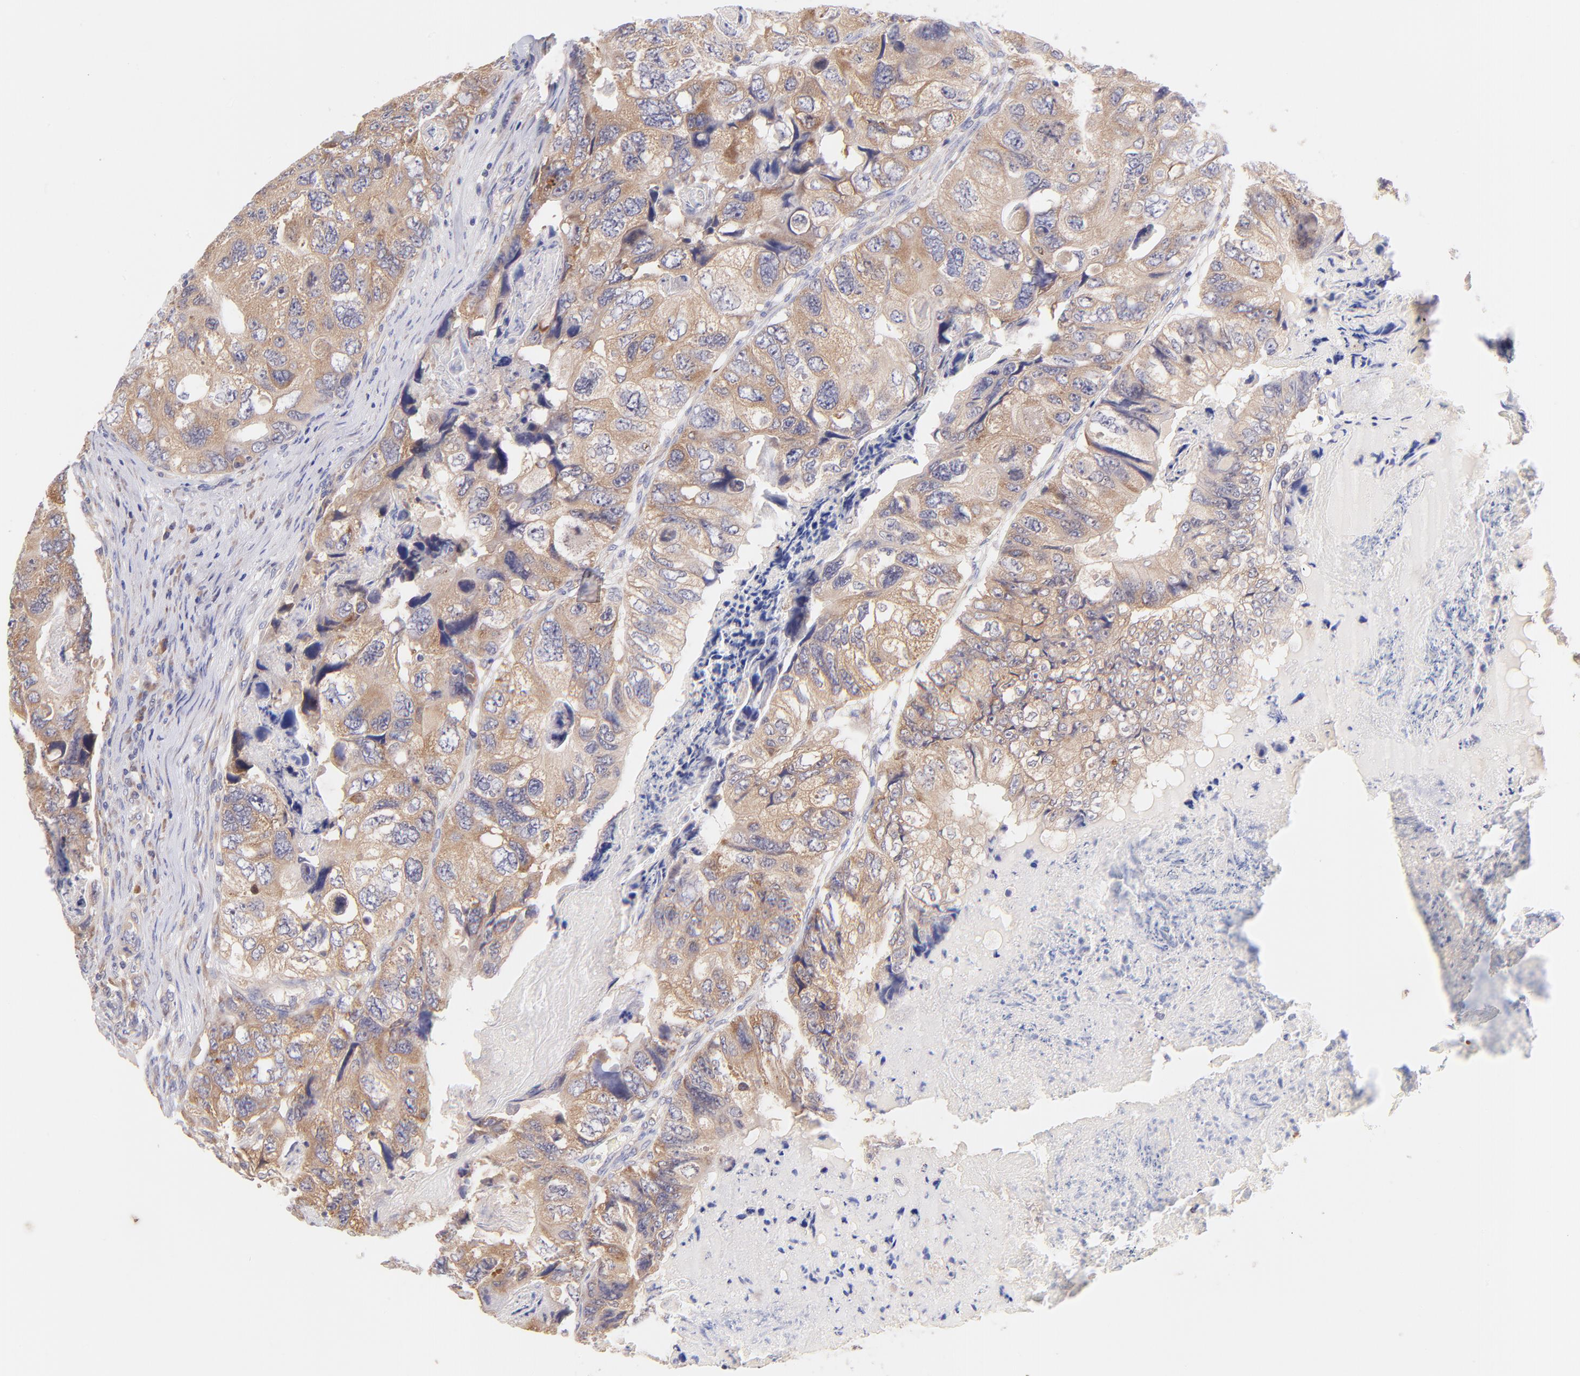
{"staining": {"intensity": "moderate", "quantity": ">75%", "location": "cytoplasmic/membranous"}, "tissue": "colorectal cancer", "cell_type": "Tumor cells", "image_type": "cancer", "snomed": [{"axis": "morphology", "description": "Adenocarcinoma, NOS"}, {"axis": "topography", "description": "Rectum"}], "caption": "A histopathology image of colorectal cancer stained for a protein shows moderate cytoplasmic/membranous brown staining in tumor cells. Ihc stains the protein in brown and the nuclei are stained blue.", "gene": "RPL11", "patient": {"sex": "female", "age": 82}}